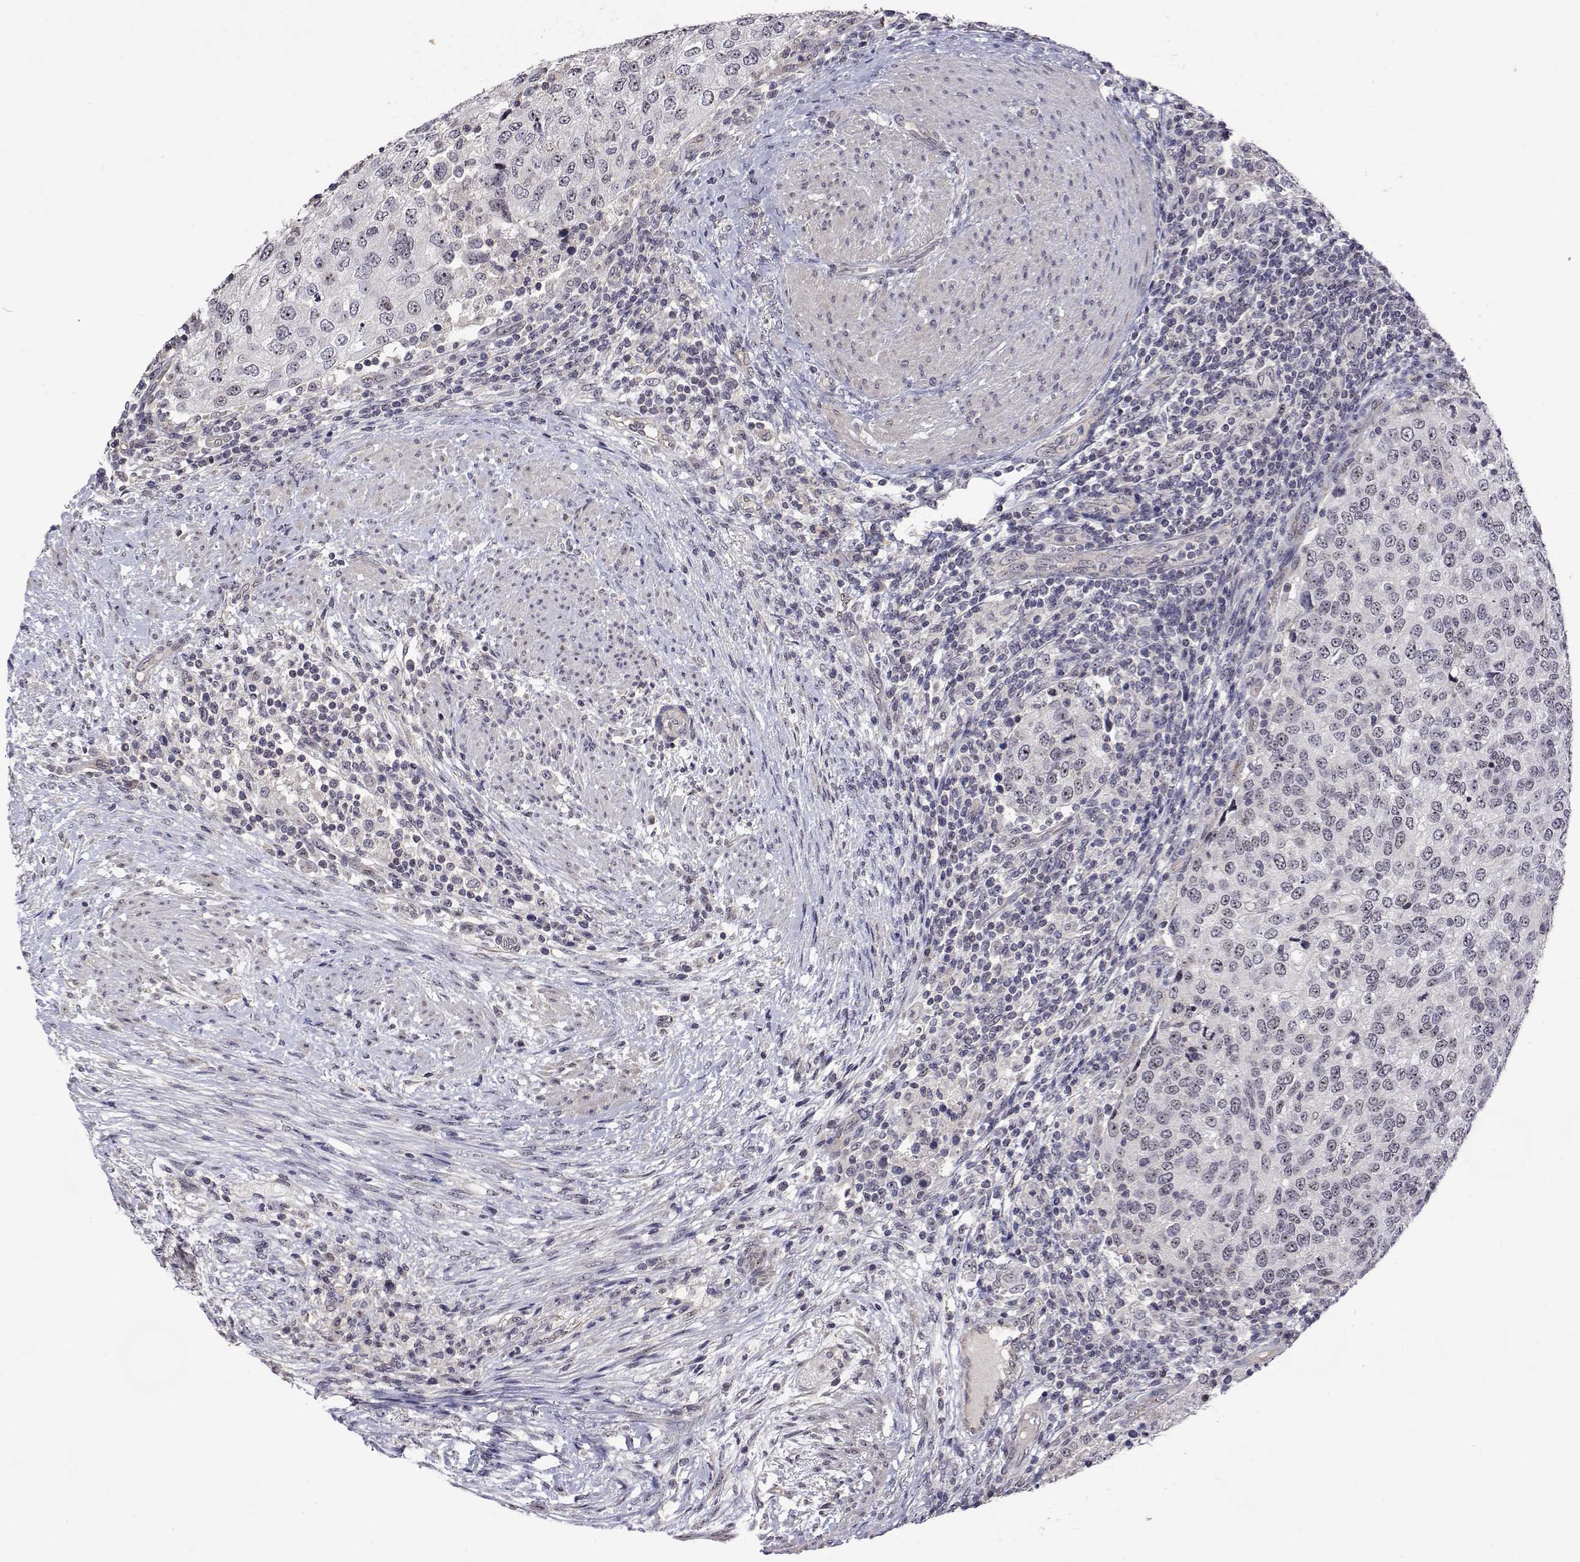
{"staining": {"intensity": "negative", "quantity": "none", "location": "none"}, "tissue": "urothelial cancer", "cell_type": "Tumor cells", "image_type": "cancer", "snomed": [{"axis": "morphology", "description": "Urothelial carcinoma, High grade"}, {"axis": "topography", "description": "Urinary bladder"}], "caption": "Immunohistochemical staining of human high-grade urothelial carcinoma displays no significant expression in tumor cells.", "gene": "NHP2", "patient": {"sex": "female", "age": 78}}